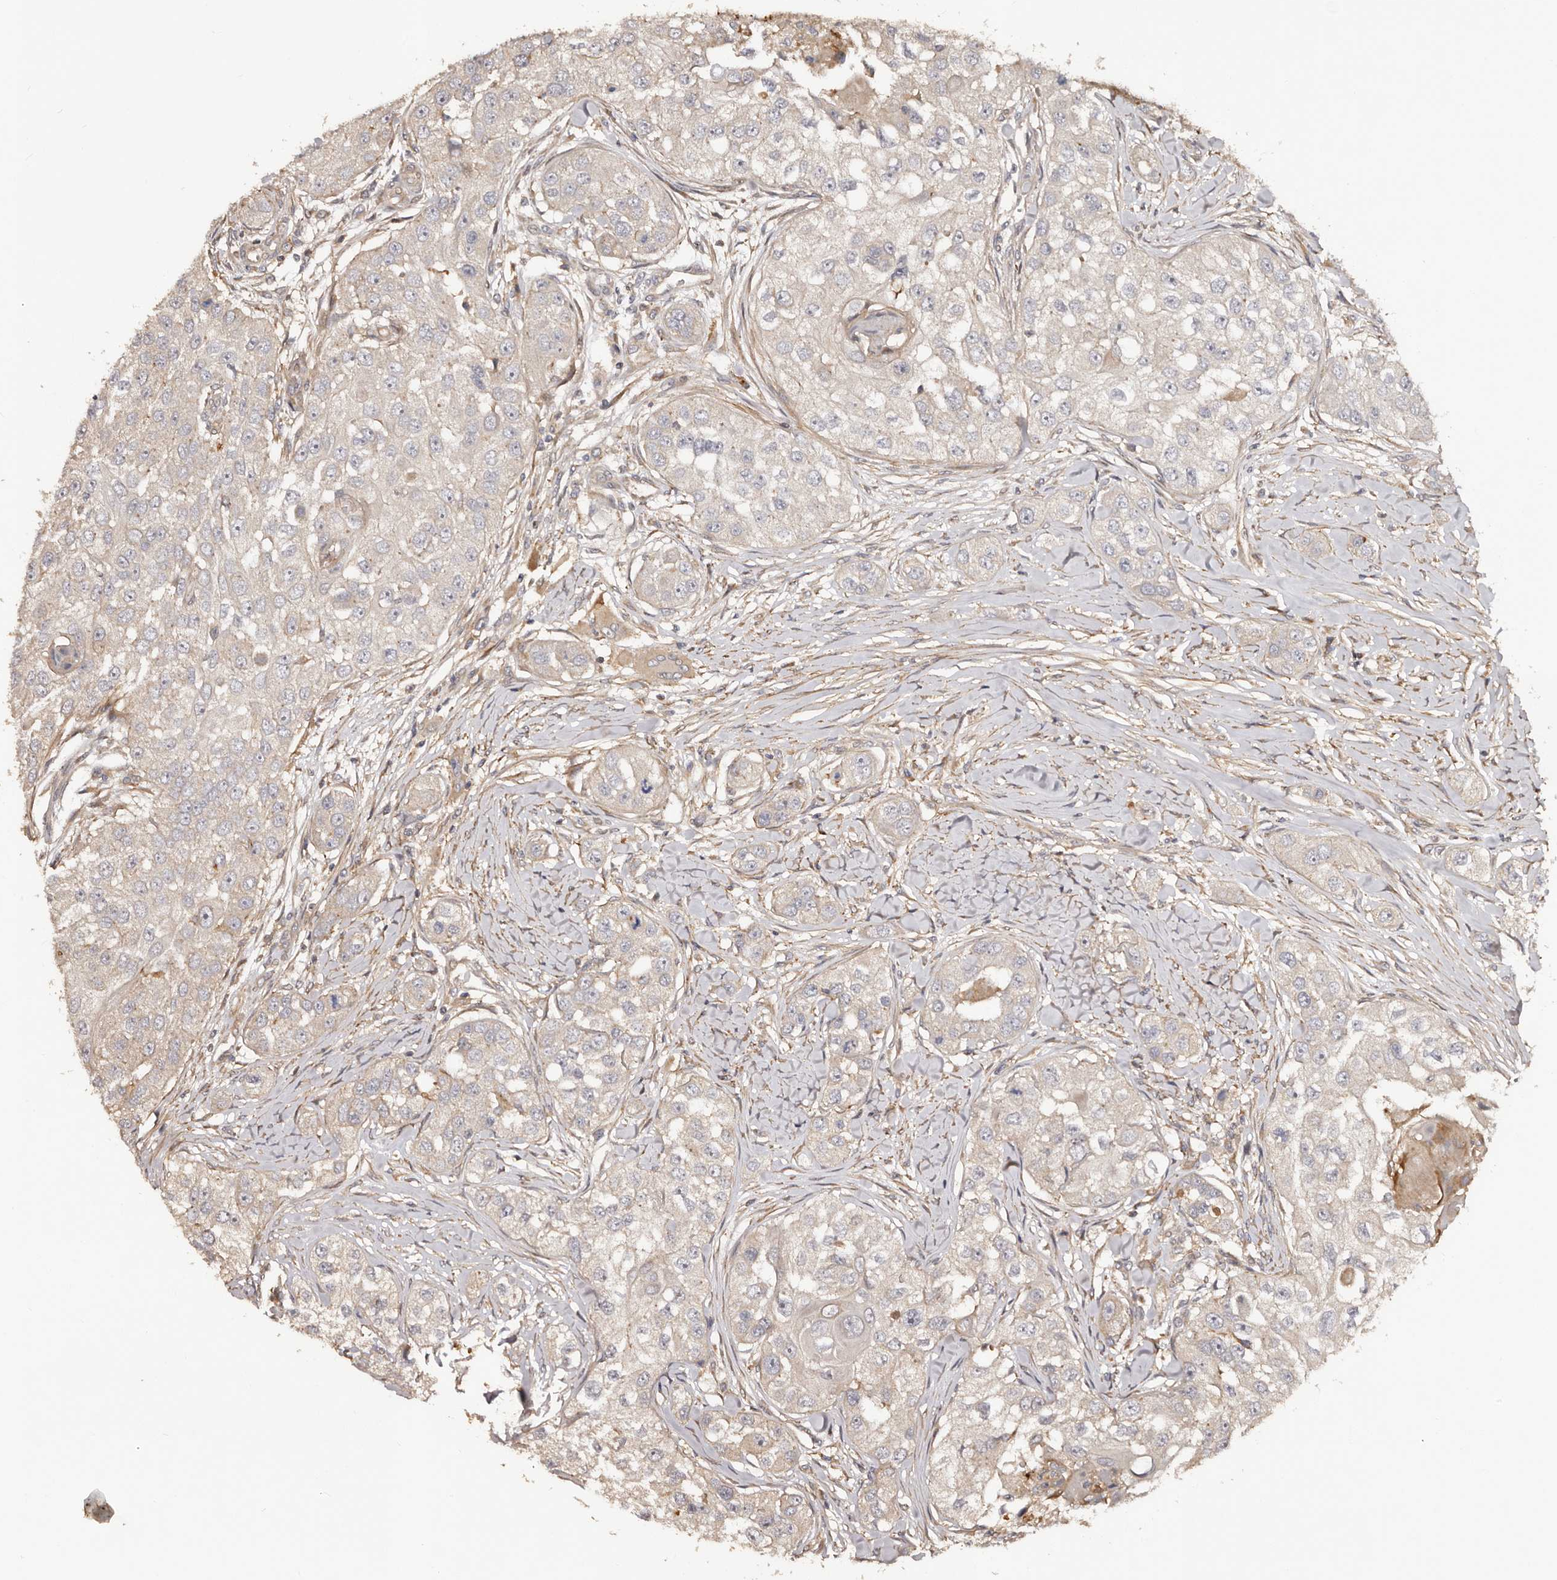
{"staining": {"intensity": "weak", "quantity": ">75%", "location": "cytoplasmic/membranous"}, "tissue": "head and neck cancer", "cell_type": "Tumor cells", "image_type": "cancer", "snomed": [{"axis": "morphology", "description": "Normal tissue, NOS"}, {"axis": "morphology", "description": "Squamous cell carcinoma, NOS"}, {"axis": "topography", "description": "Skeletal muscle"}, {"axis": "topography", "description": "Head-Neck"}], "caption": "Squamous cell carcinoma (head and neck) was stained to show a protein in brown. There is low levels of weak cytoplasmic/membranous staining in approximately >75% of tumor cells.", "gene": "GTPBP1", "patient": {"sex": "male", "age": 51}}